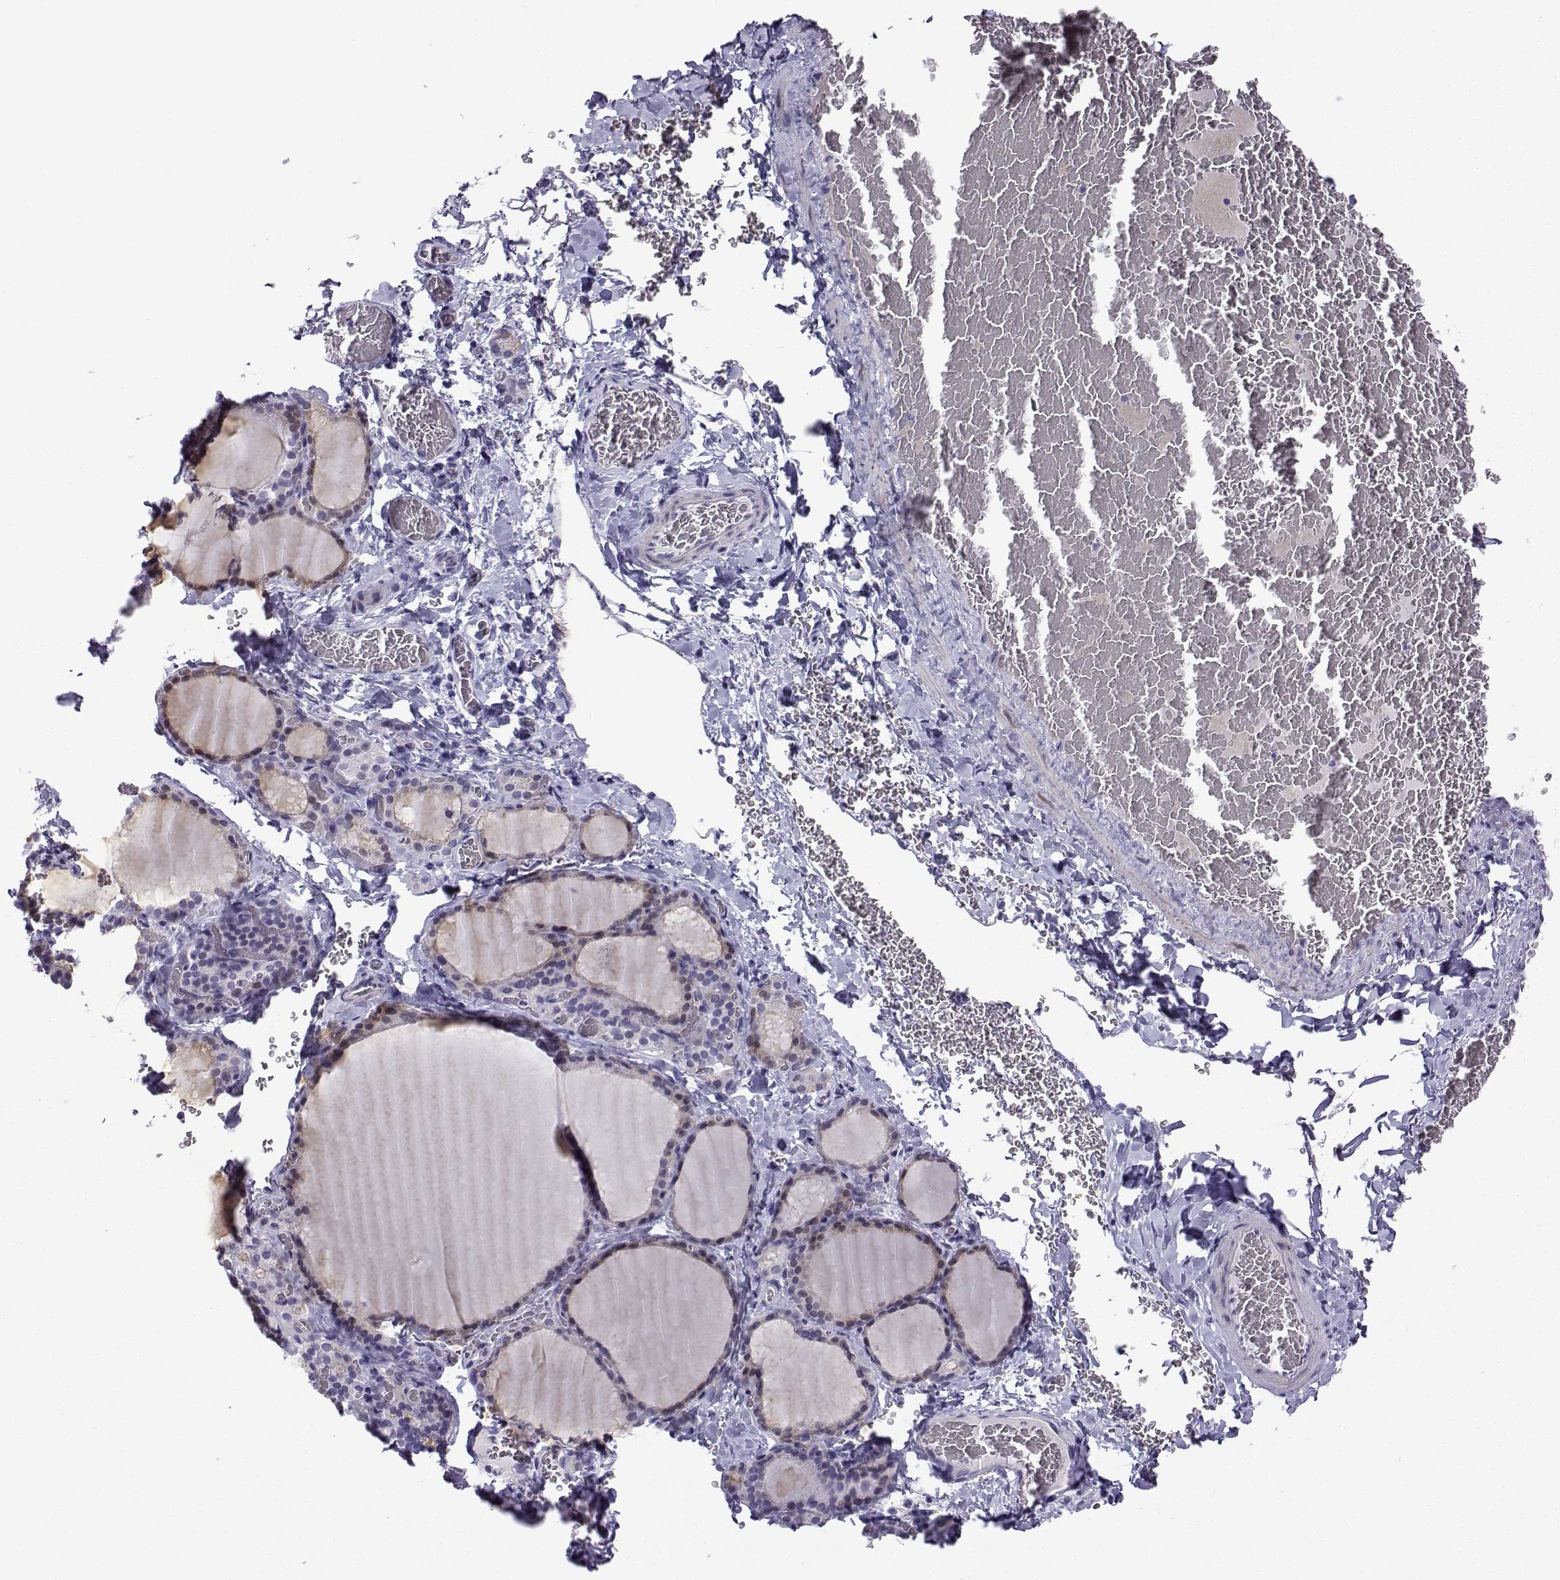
{"staining": {"intensity": "negative", "quantity": "none", "location": "none"}, "tissue": "thyroid gland", "cell_type": "Glandular cells", "image_type": "normal", "snomed": [{"axis": "morphology", "description": "Normal tissue, NOS"}, {"axis": "morphology", "description": "Hyperplasia, NOS"}, {"axis": "topography", "description": "Thyroid gland"}], "caption": "This histopathology image is of normal thyroid gland stained with immunohistochemistry (IHC) to label a protein in brown with the nuclei are counter-stained blue. There is no staining in glandular cells.", "gene": "CFAP70", "patient": {"sex": "female", "age": 27}}